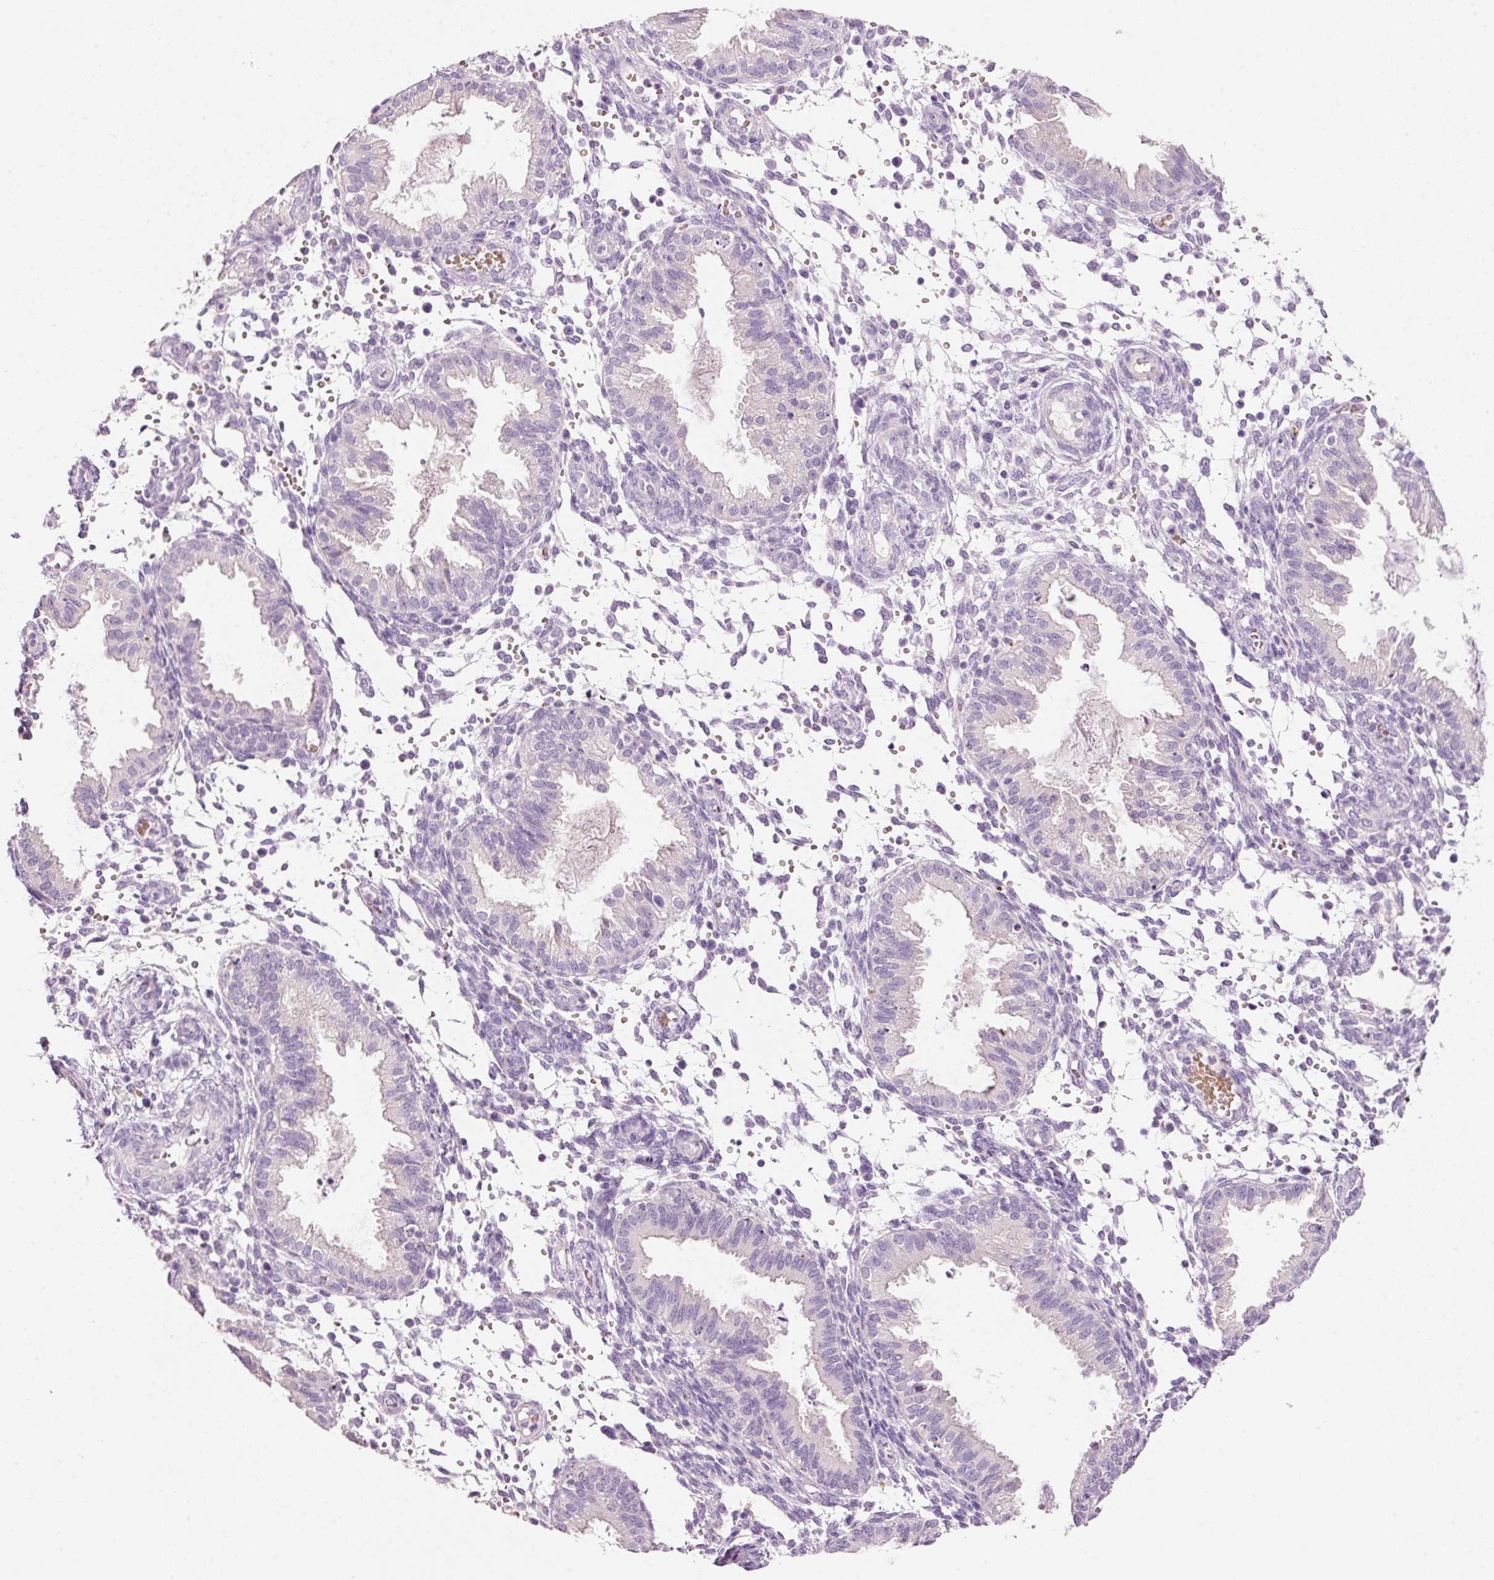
{"staining": {"intensity": "negative", "quantity": "none", "location": "none"}, "tissue": "endometrium", "cell_type": "Cells in endometrial stroma", "image_type": "normal", "snomed": [{"axis": "morphology", "description": "Normal tissue, NOS"}, {"axis": "topography", "description": "Endometrium"}], "caption": "The IHC image has no significant positivity in cells in endometrial stroma of endometrium.", "gene": "TENT5C", "patient": {"sex": "female", "age": 33}}